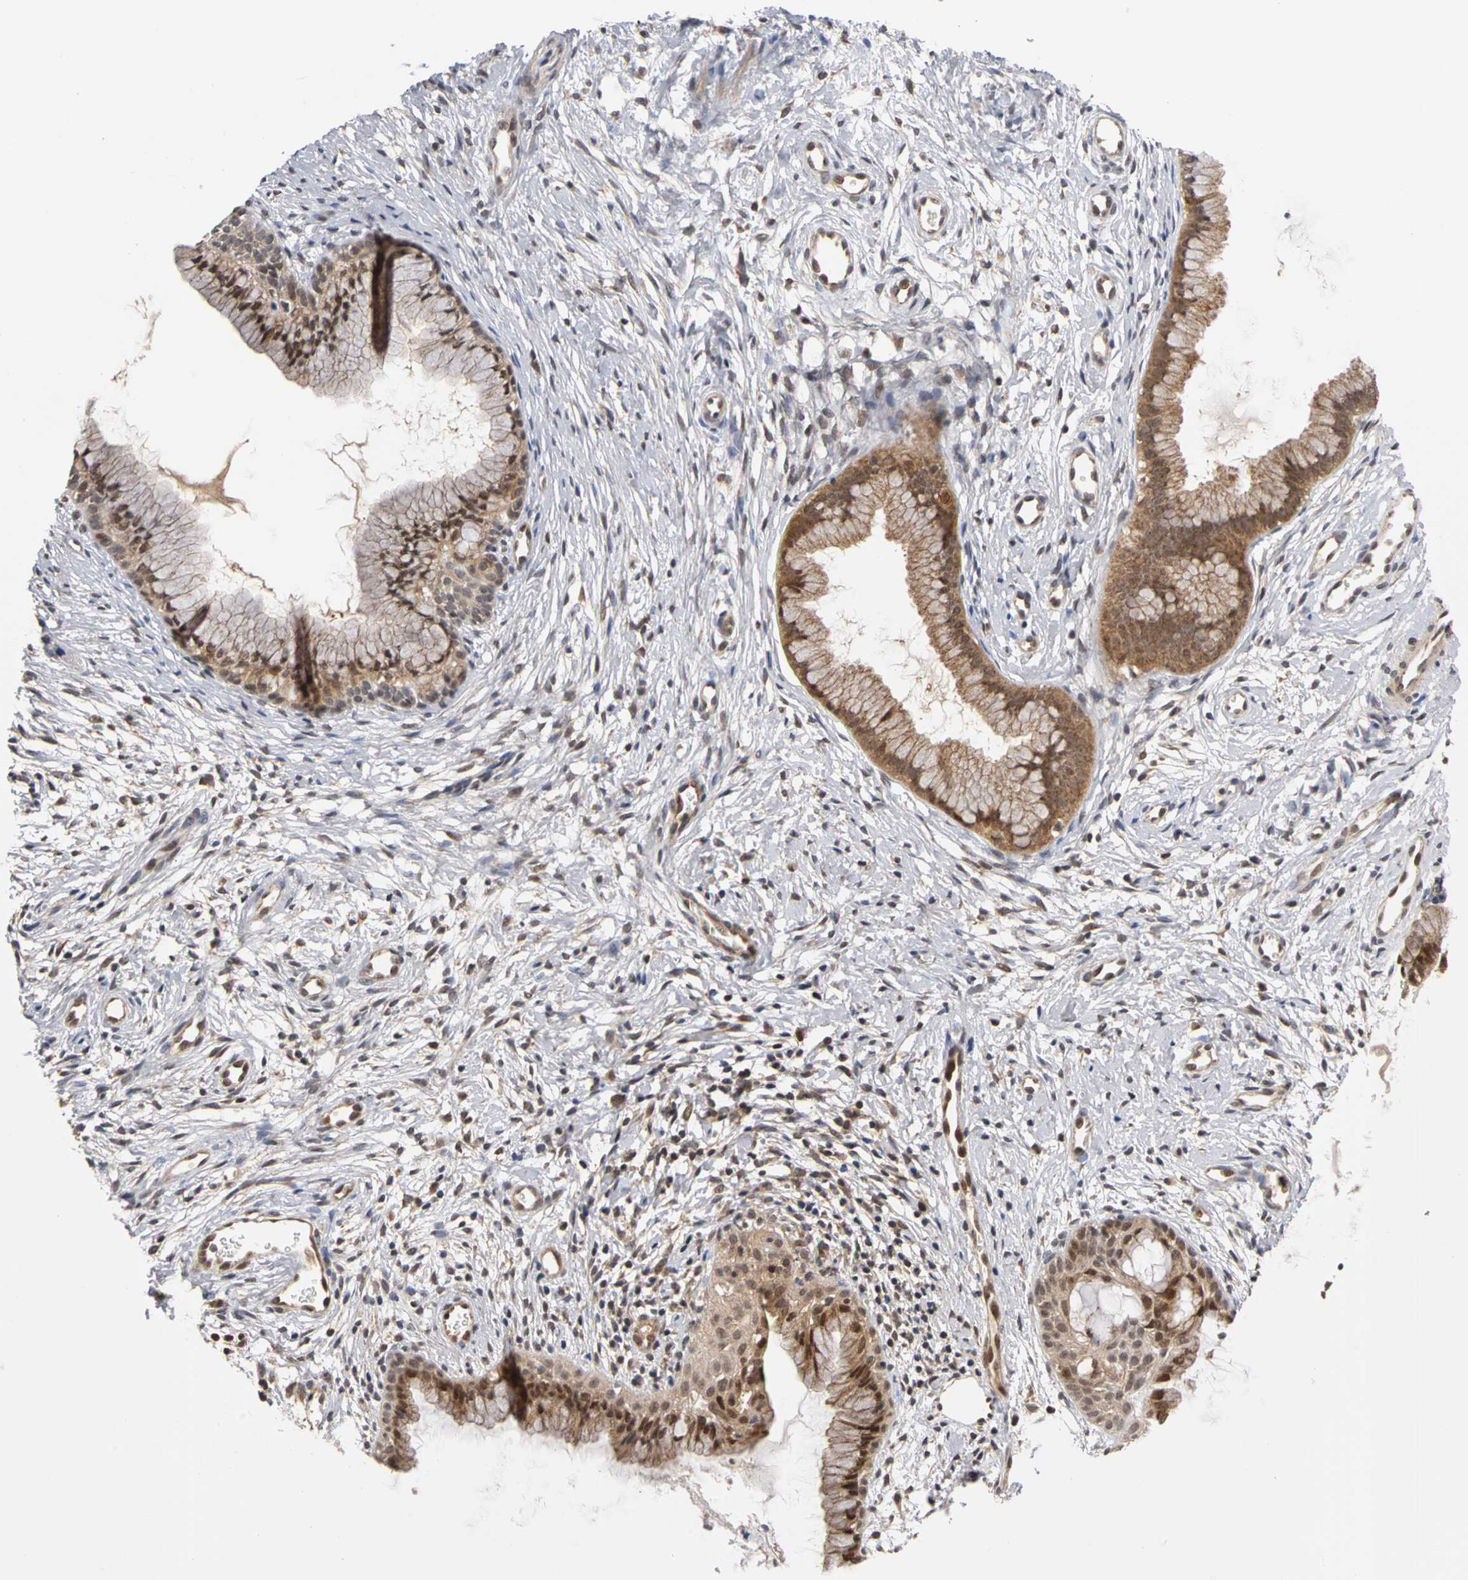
{"staining": {"intensity": "moderate", "quantity": ">75%", "location": "cytoplasmic/membranous,nuclear"}, "tissue": "cervix", "cell_type": "Glandular cells", "image_type": "normal", "snomed": [{"axis": "morphology", "description": "Normal tissue, NOS"}, {"axis": "topography", "description": "Cervix"}], "caption": "IHC micrograph of unremarkable cervix: cervix stained using IHC displays medium levels of moderate protein expression localized specifically in the cytoplasmic/membranous,nuclear of glandular cells, appearing as a cytoplasmic/membranous,nuclear brown color.", "gene": "UBE2M", "patient": {"sex": "female", "age": 39}}